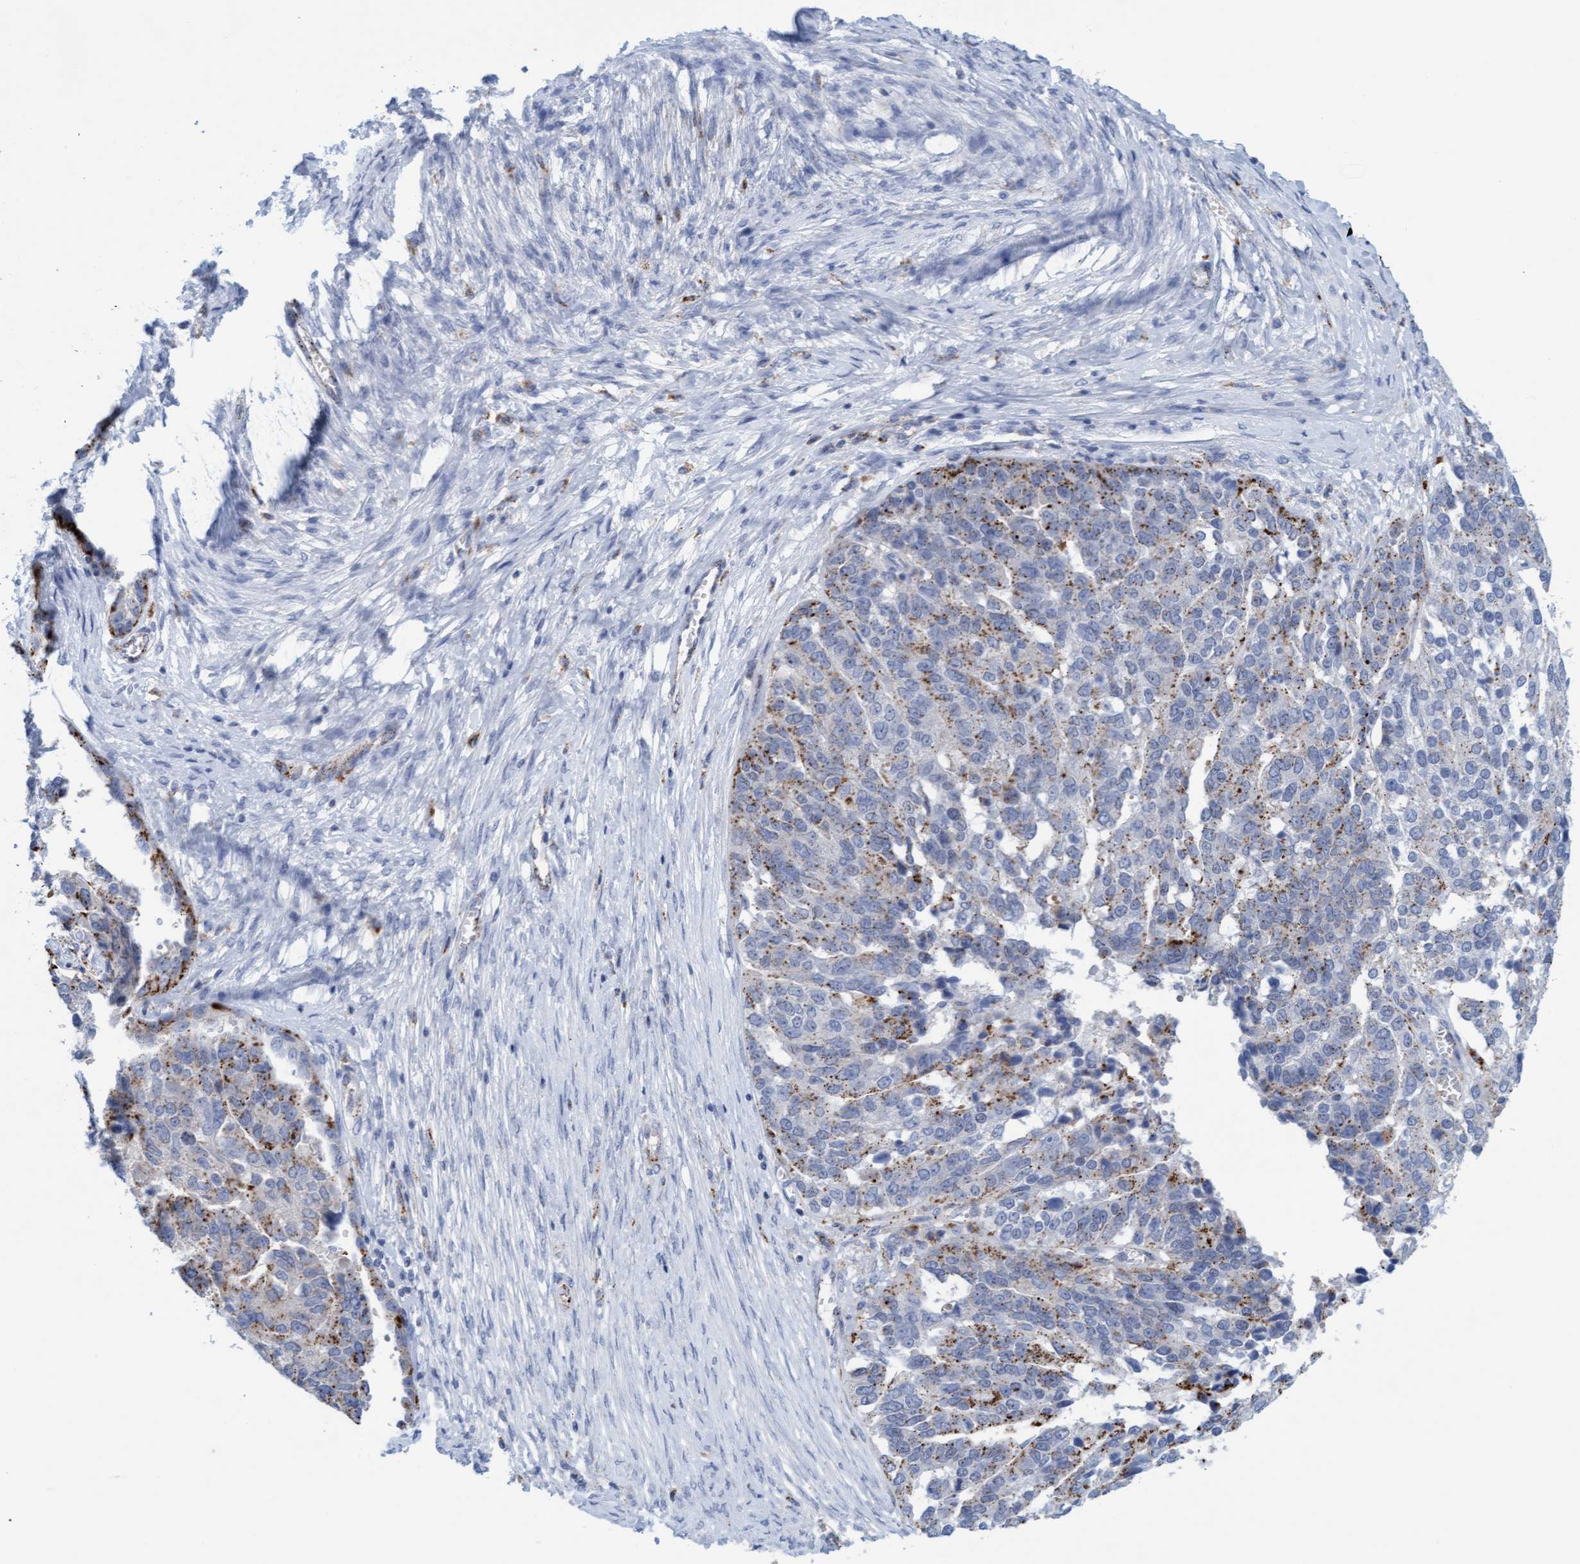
{"staining": {"intensity": "moderate", "quantity": "<25%", "location": "cytoplasmic/membranous"}, "tissue": "ovarian cancer", "cell_type": "Tumor cells", "image_type": "cancer", "snomed": [{"axis": "morphology", "description": "Cystadenocarcinoma, serous, NOS"}, {"axis": "topography", "description": "Ovary"}], "caption": "Ovarian cancer (serous cystadenocarcinoma) was stained to show a protein in brown. There is low levels of moderate cytoplasmic/membranous expression in about <25% of tumor cells.", "gene": "SGSH", "patient": {"sex": "female", "age": 44}}